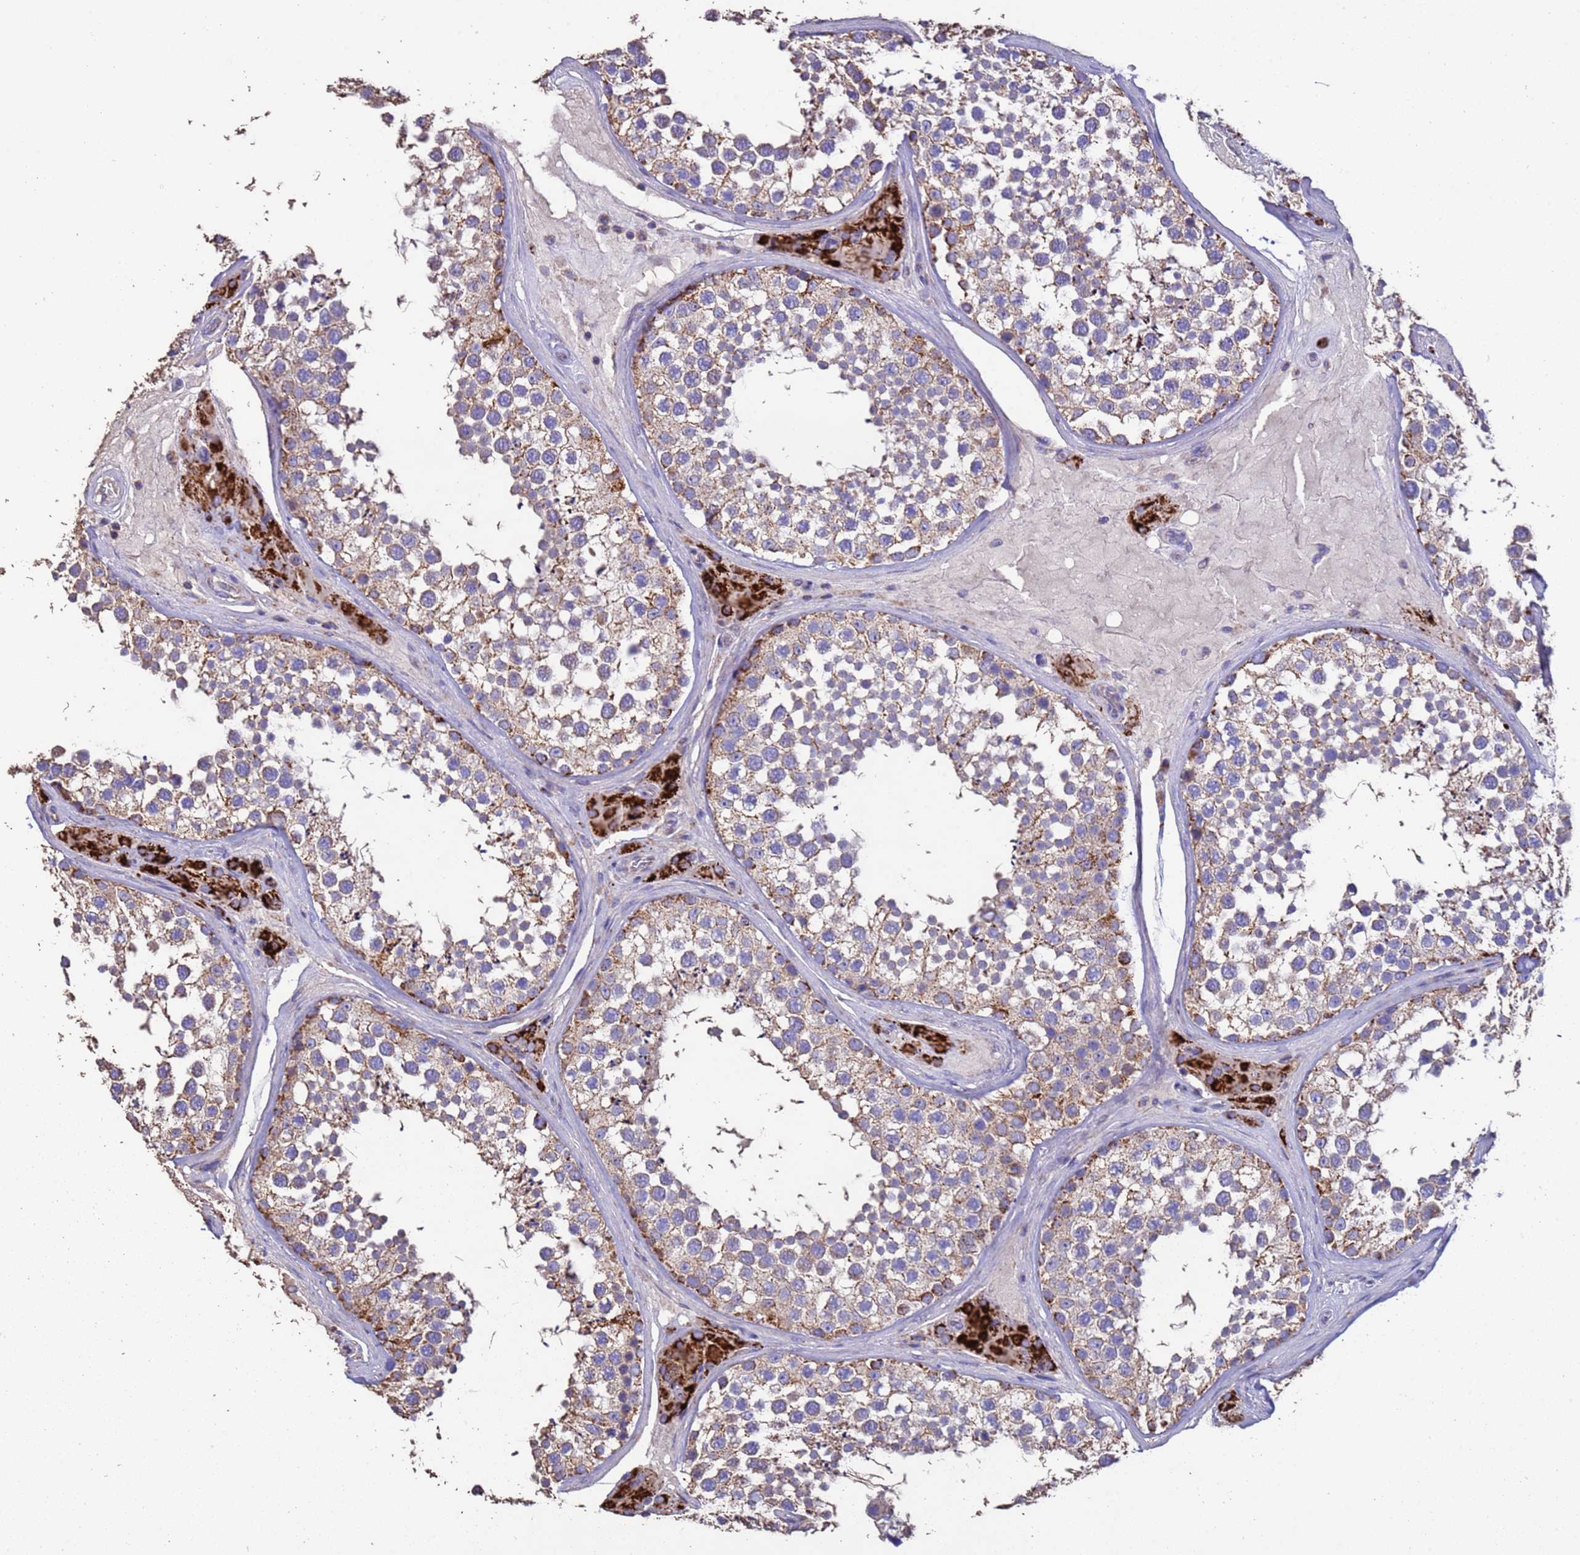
{"staining": {"intensity": "moderate", "quantity": ">75%", "location": "cytoplasmic/membranous"}, "tissue": "testis", "cell_type": "Cells in seminiferous ducts", "image_type": "normal", "snomed": [{"axis": "morphology", "description": "Normal tissue, NOS"}, {"axis": "topography", "description": "Testis"}], "caption": "Protein expression analysis of benign testis displays moderate cytoplasmic/membranous positivity in approximately >75% of cells in seminiferous ducts. (DAB (3,3'-diaminobenzidine) IHC, brown staining for protein, blue staining for nuclei).", "gene": "ZNFX1", "patient": {"sex": "male", "age": 46}}